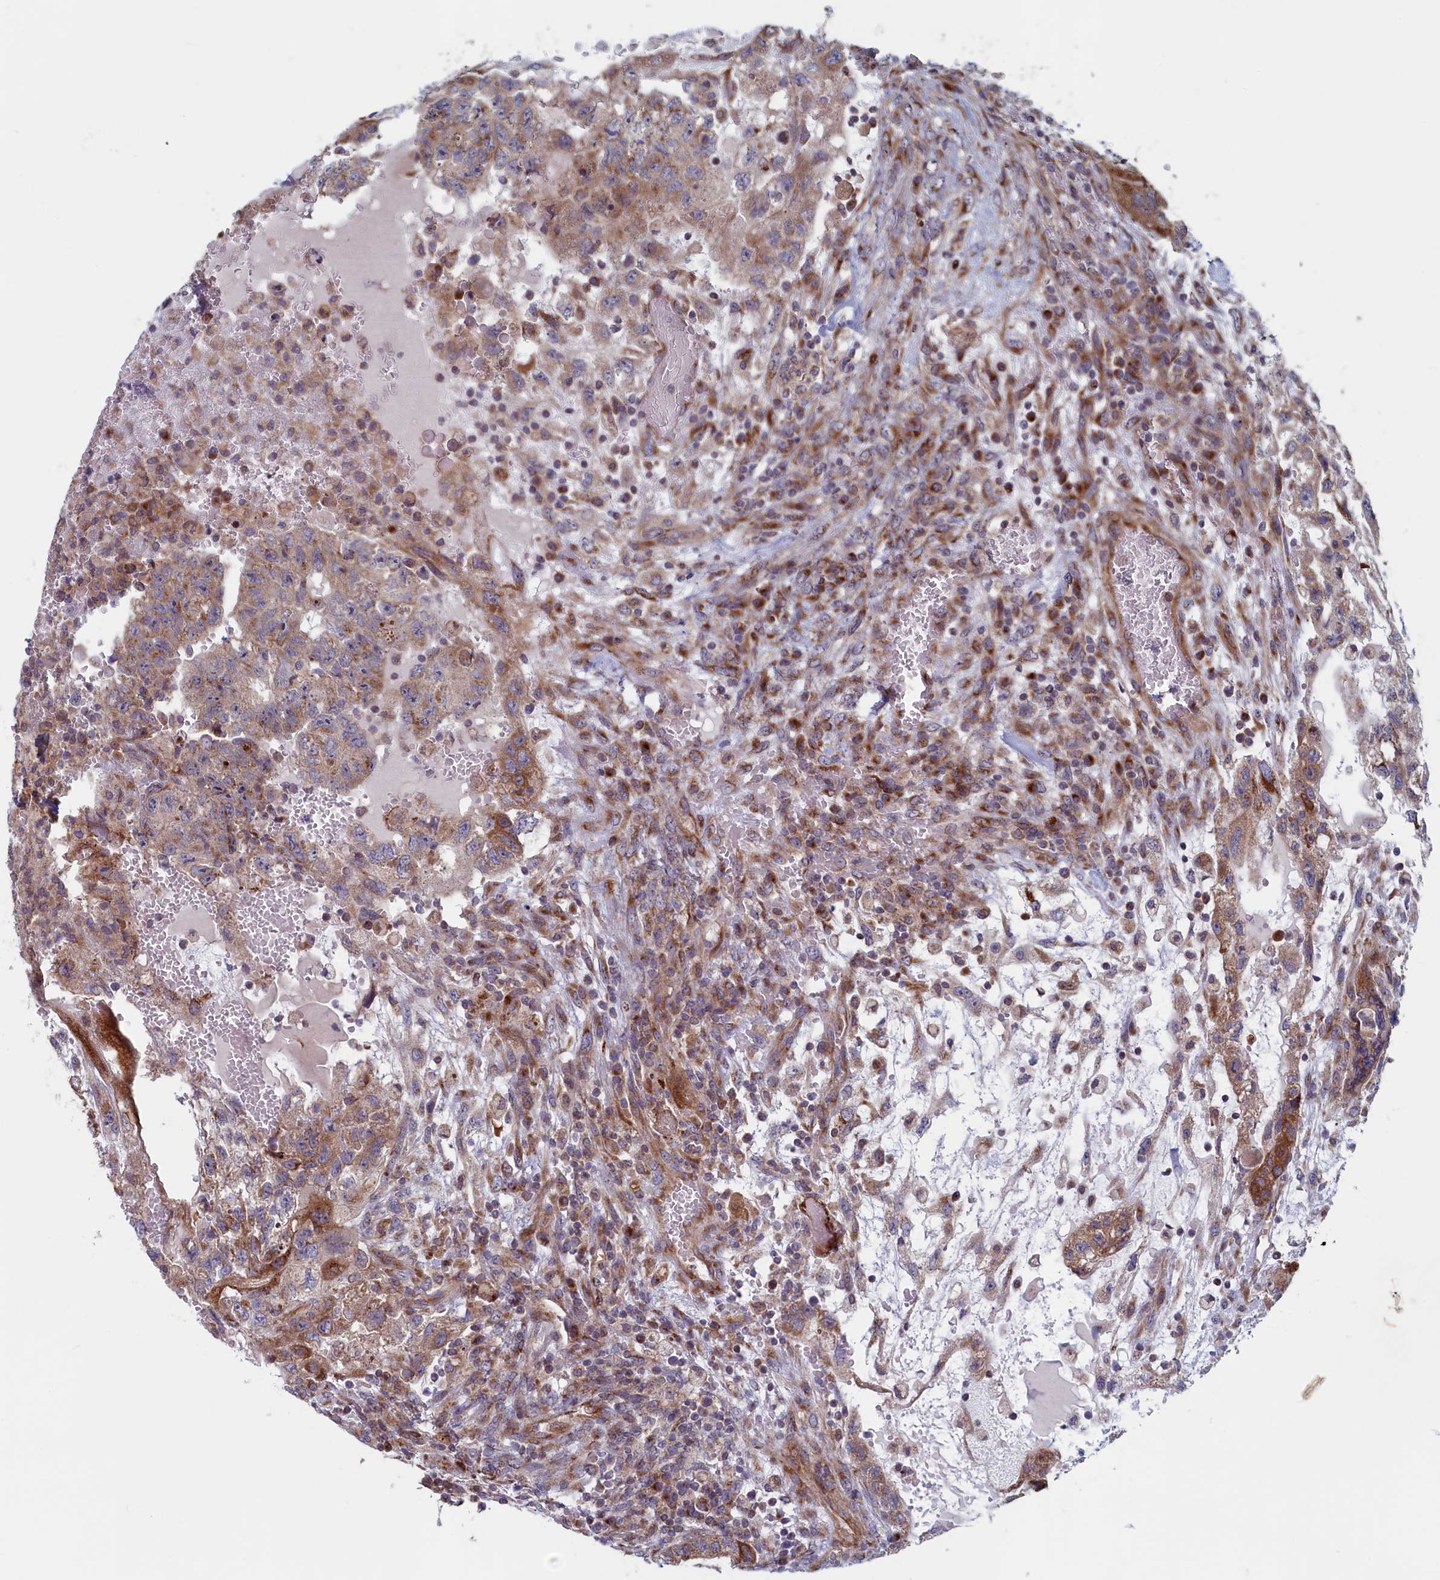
{"staining": {"intensity": "strong", "quantity": "<25%", "location": "cytoplasmic/membranous,nuclear"}, "tissue": "testis cancer", "cell_type": "Tumor cells", "image_type": "cancer", "snomed": [{"axis": "morphology", "description": "Carcinoma, Embryonal, NOS"}, {"axis": "topography", "description": "Testis"}], "caption": "A medium amount of strong cytoplasmic/membranous and nuclear positivity is appreciated in approximately <25% of tumor cells in testis cancer (embryonal carcinoma) tissue. Using DAB (3,3'-diaminobenzidine) (brown) and hematoxylin (blue) stains, captured at high magnification using brightfield microscopy.", "gene": "MTFMT", "patient": {"sex": "male", "age": 36}}